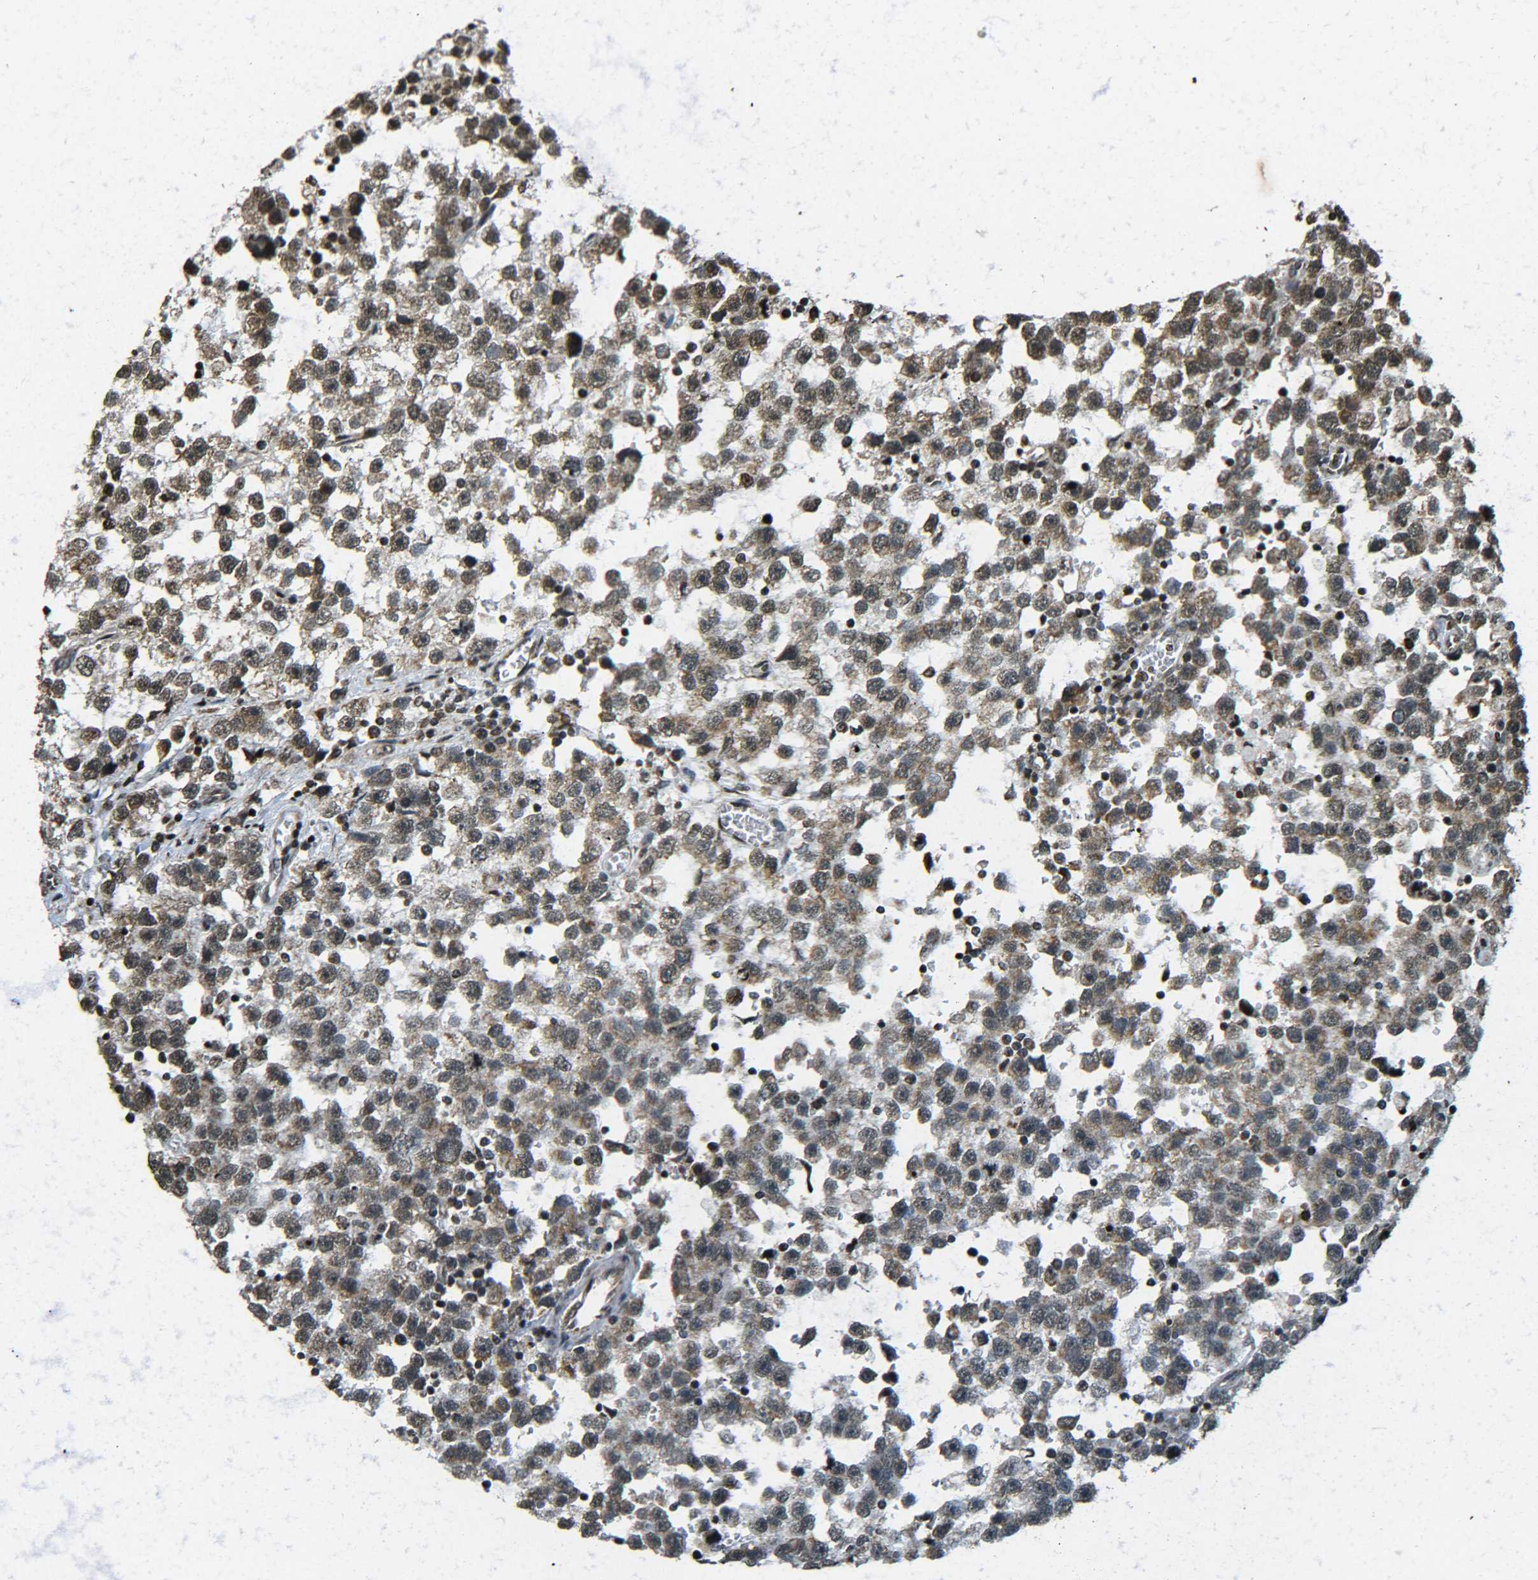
{"staining": {"intensity": "moderate", "quantity": "25%-75%", "location": "cytoplasmic/membranous,nuclear"}, "tissue": "testis cancer", "cell_type": "Tumor cells", "image_type": "cancer", "snomed": [{"axis": "morphology", "description": "Seminoma, NOS"}, {"axis": "topography", "description": "Testis"}], "caption": "Protein analysis of testis seminoma tissue shows moderate cytoplasmic/membranous and nuclear staining in approximately 25%-75% of tumor cells.", "gene": "NEUROG2", "patient": {"sex": "male", "age": 33}}